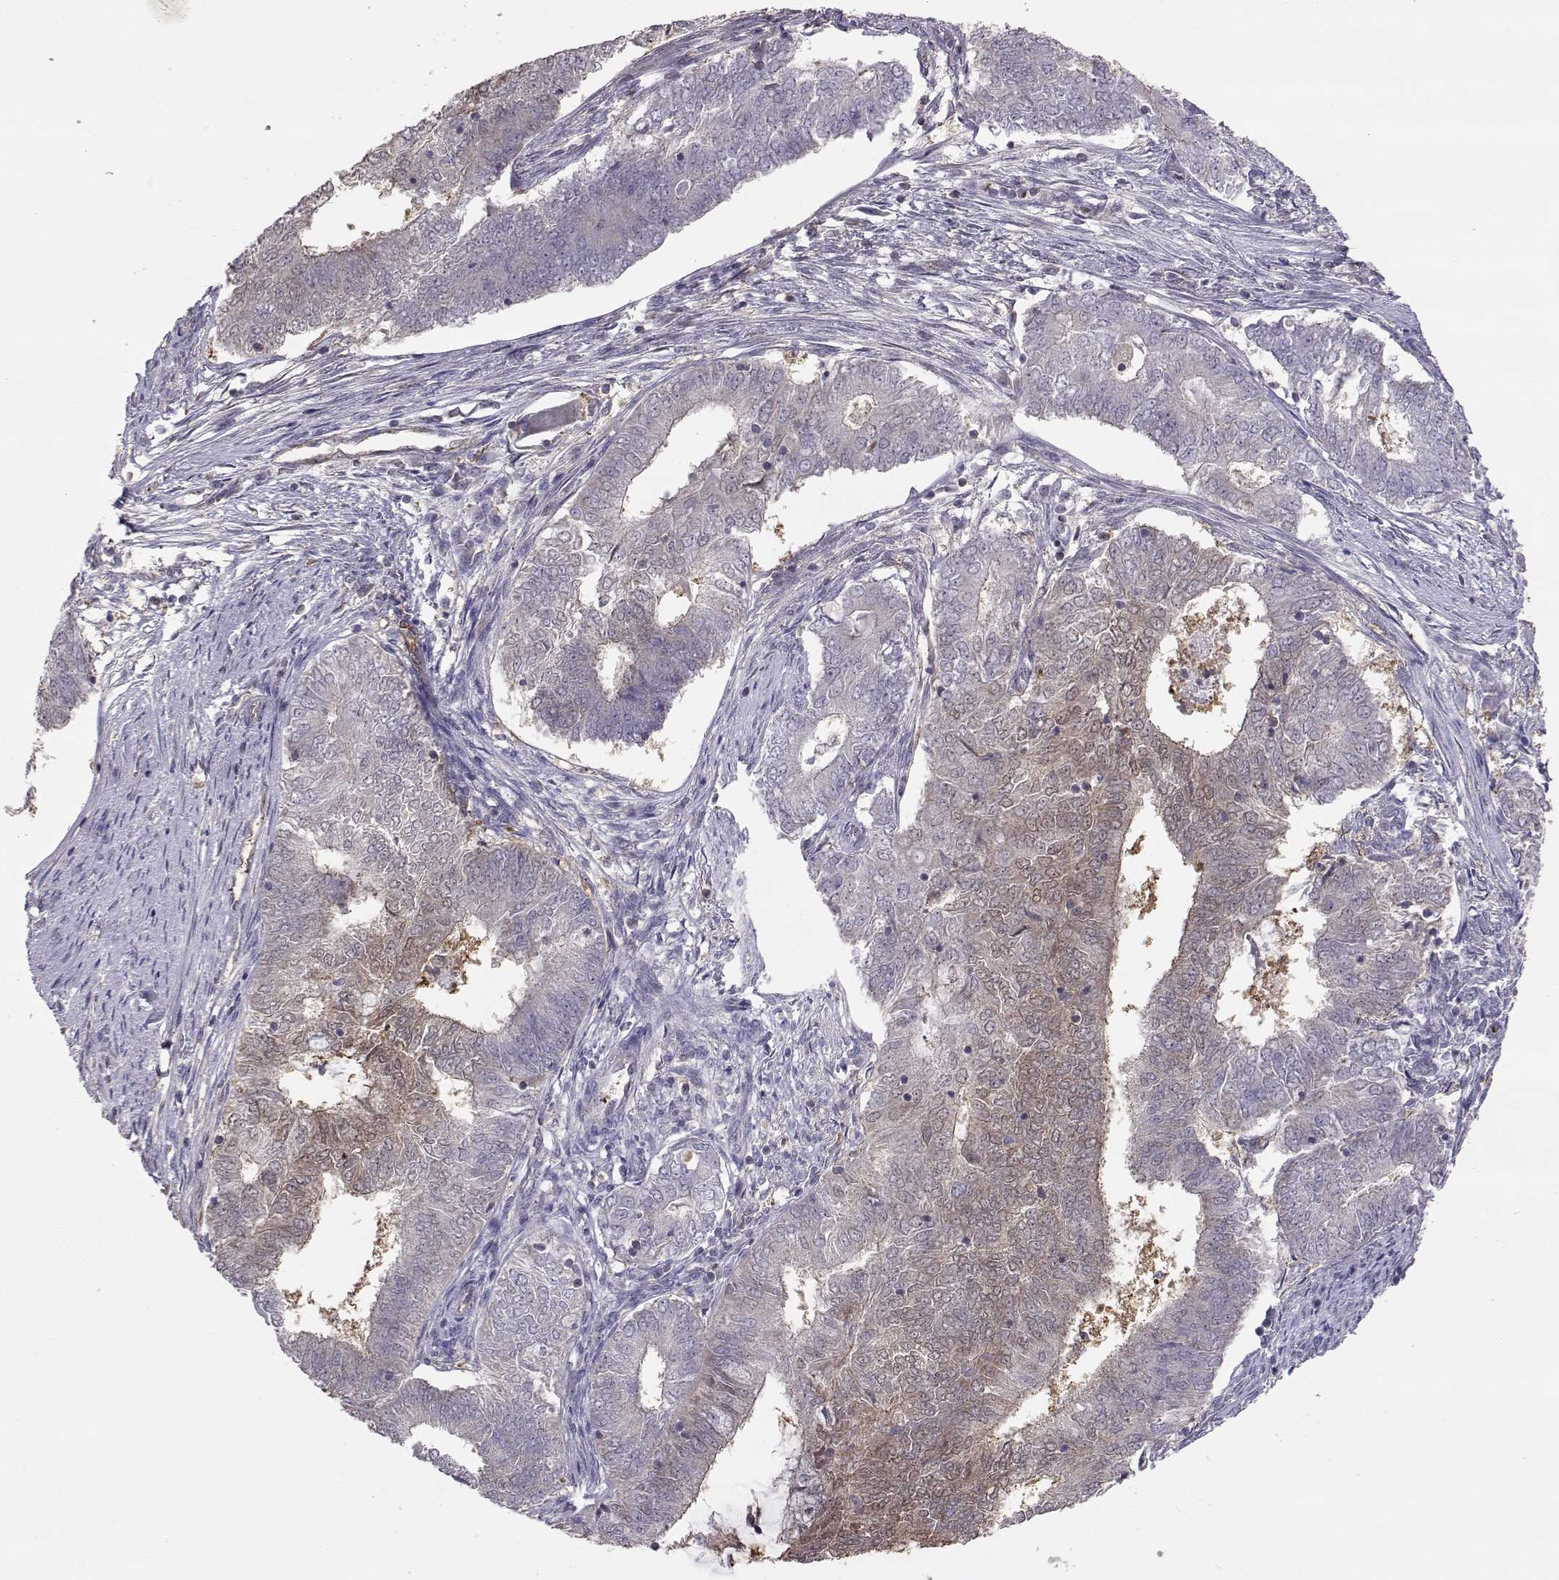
{"staining": {"intensity": "weak", "quantity": "25%-75%", "location": "cytoplasmic/membranous"}, "tissue": "endometrial cancer", "cell_type": "Tumor cells", "image_type": "cancer", "snomed": [{"axis": "morphology", "description": "Adenocarcinoma, NOS"}, {"axis": "topography", "description": "Endometrium"}], "caption": "A micrograph of human endometrial cancer stained for a protein reveals weak cytoplasmic/membranous brown staining in tumor cells.", "gene": "NCAM2", "patient": {"sex": "female", "age": 62}}